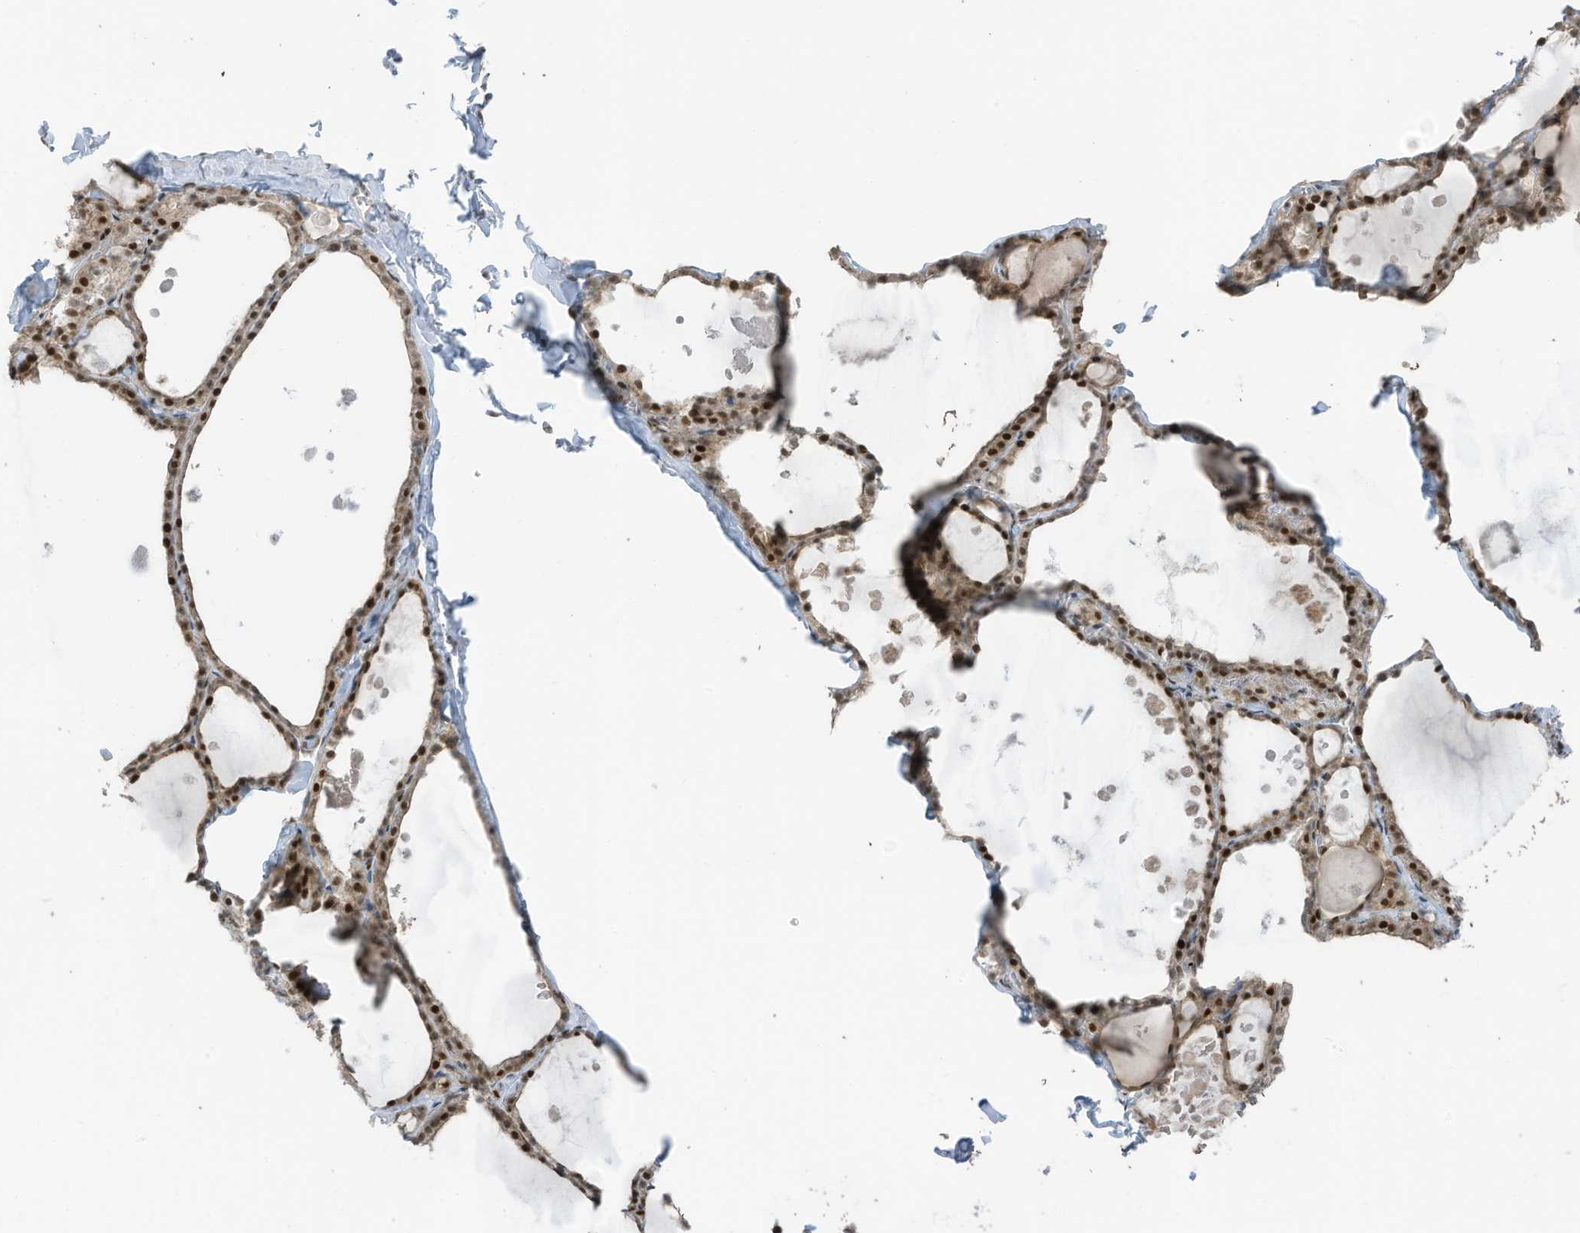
{"staining": {"intensity": "moderate", "quantity": ">75%", "location": "cytoplasmic/membranous,nuclear"}, "tissue": "thyroid gland", "cell_type": "Glandular cells", "image_type": "normal", "snomed": [{"axis": "morphology", "description": "Normal tissue, NOS"}, {"axis": "topography", "description": "Thyroid gland"}], "caption": "Unremarkable thyroid gland shows moderate cytoplasmic/membranous,nuclear positivity in about >75% of glandular cells, visualized by immunohistochemistry. The staining was performed using DAB, with brown indicating positive protein expression. Nuclei are stained blue with hematoxylin.", "gene": "ZCWPW2", "patient": {"sex": "male", "age": 56}}